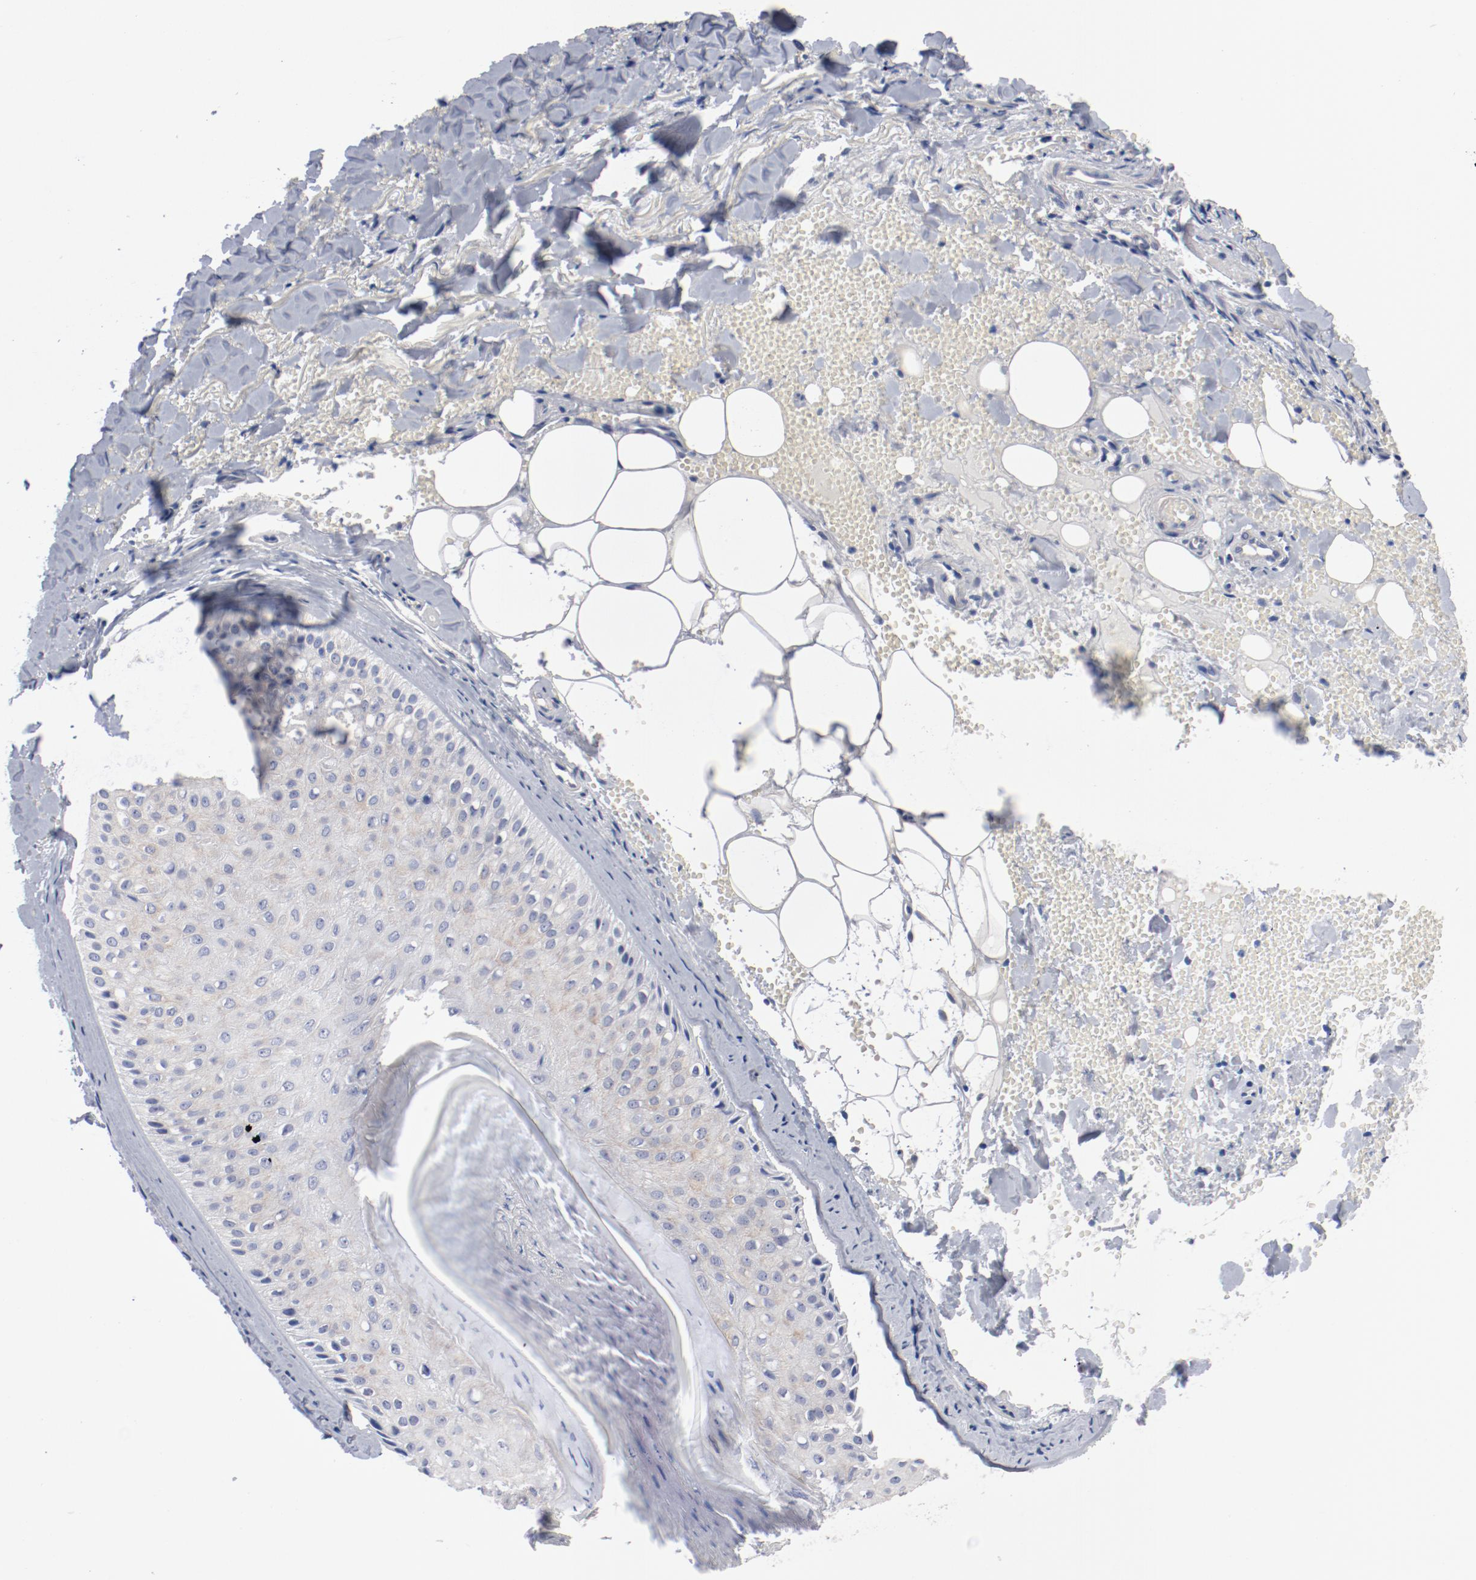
{"staining": {"intensity": "strong", "quantity": "<25%", "location": "cytoplasmic/membranous"}, "tissue": "skin cancer", "cell_type": "Tumor cells", "image_type": "cancer", "snomed": [{"axis": "morphology", "description": "Basal cell carcinoma"}, {"axis": "topography", "description": "Skin"}], "caption": "Immunohistochemical staining of human skin cancer displays strong cytoplasmic/membranous protein expression in approximately <25% of tumor cells.", "gene": "GPR143", "patient": {"sex": "male", "age": 84}}